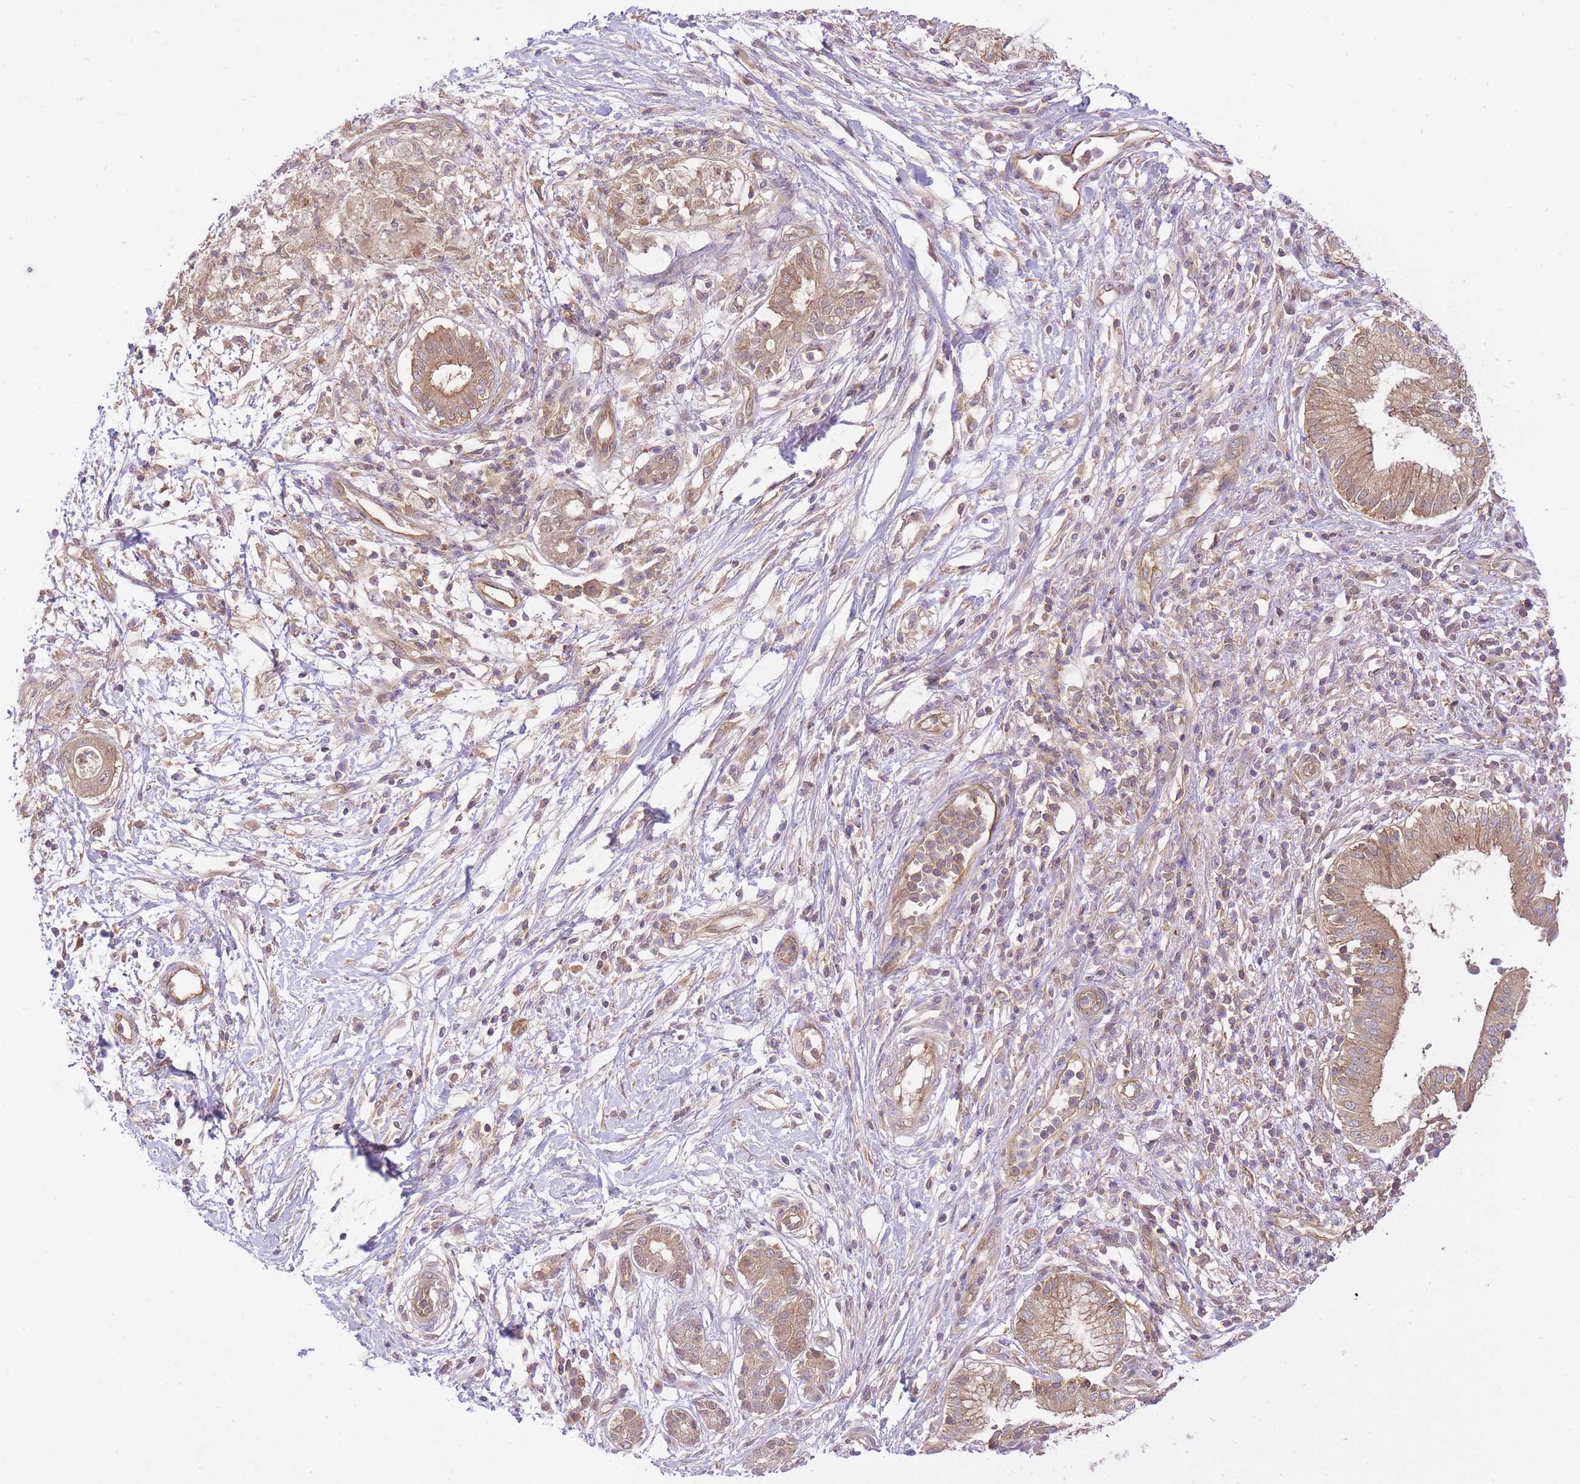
{"staining": {"intensity": "moderate", "quantity": ">75%", "location": "cytoplasmic/membranous"}, "tissue": "pancreatic cancer", "cell_type": "Tumor cells", "image_type": "cancer", "snomed": [{"axis": "morphology", "description": "Adenocarcinoma, NOS"}, {"axis": "topography", "description": "Pancreas"}], "caption": "Pancreatic cancer stained with immunohistochemistry shows moderate cytoplasmic/membranous positivity in approximately >75% of tumor cells.", "gene": "PREP", "patient": {"sex": "male", "age": 68}}